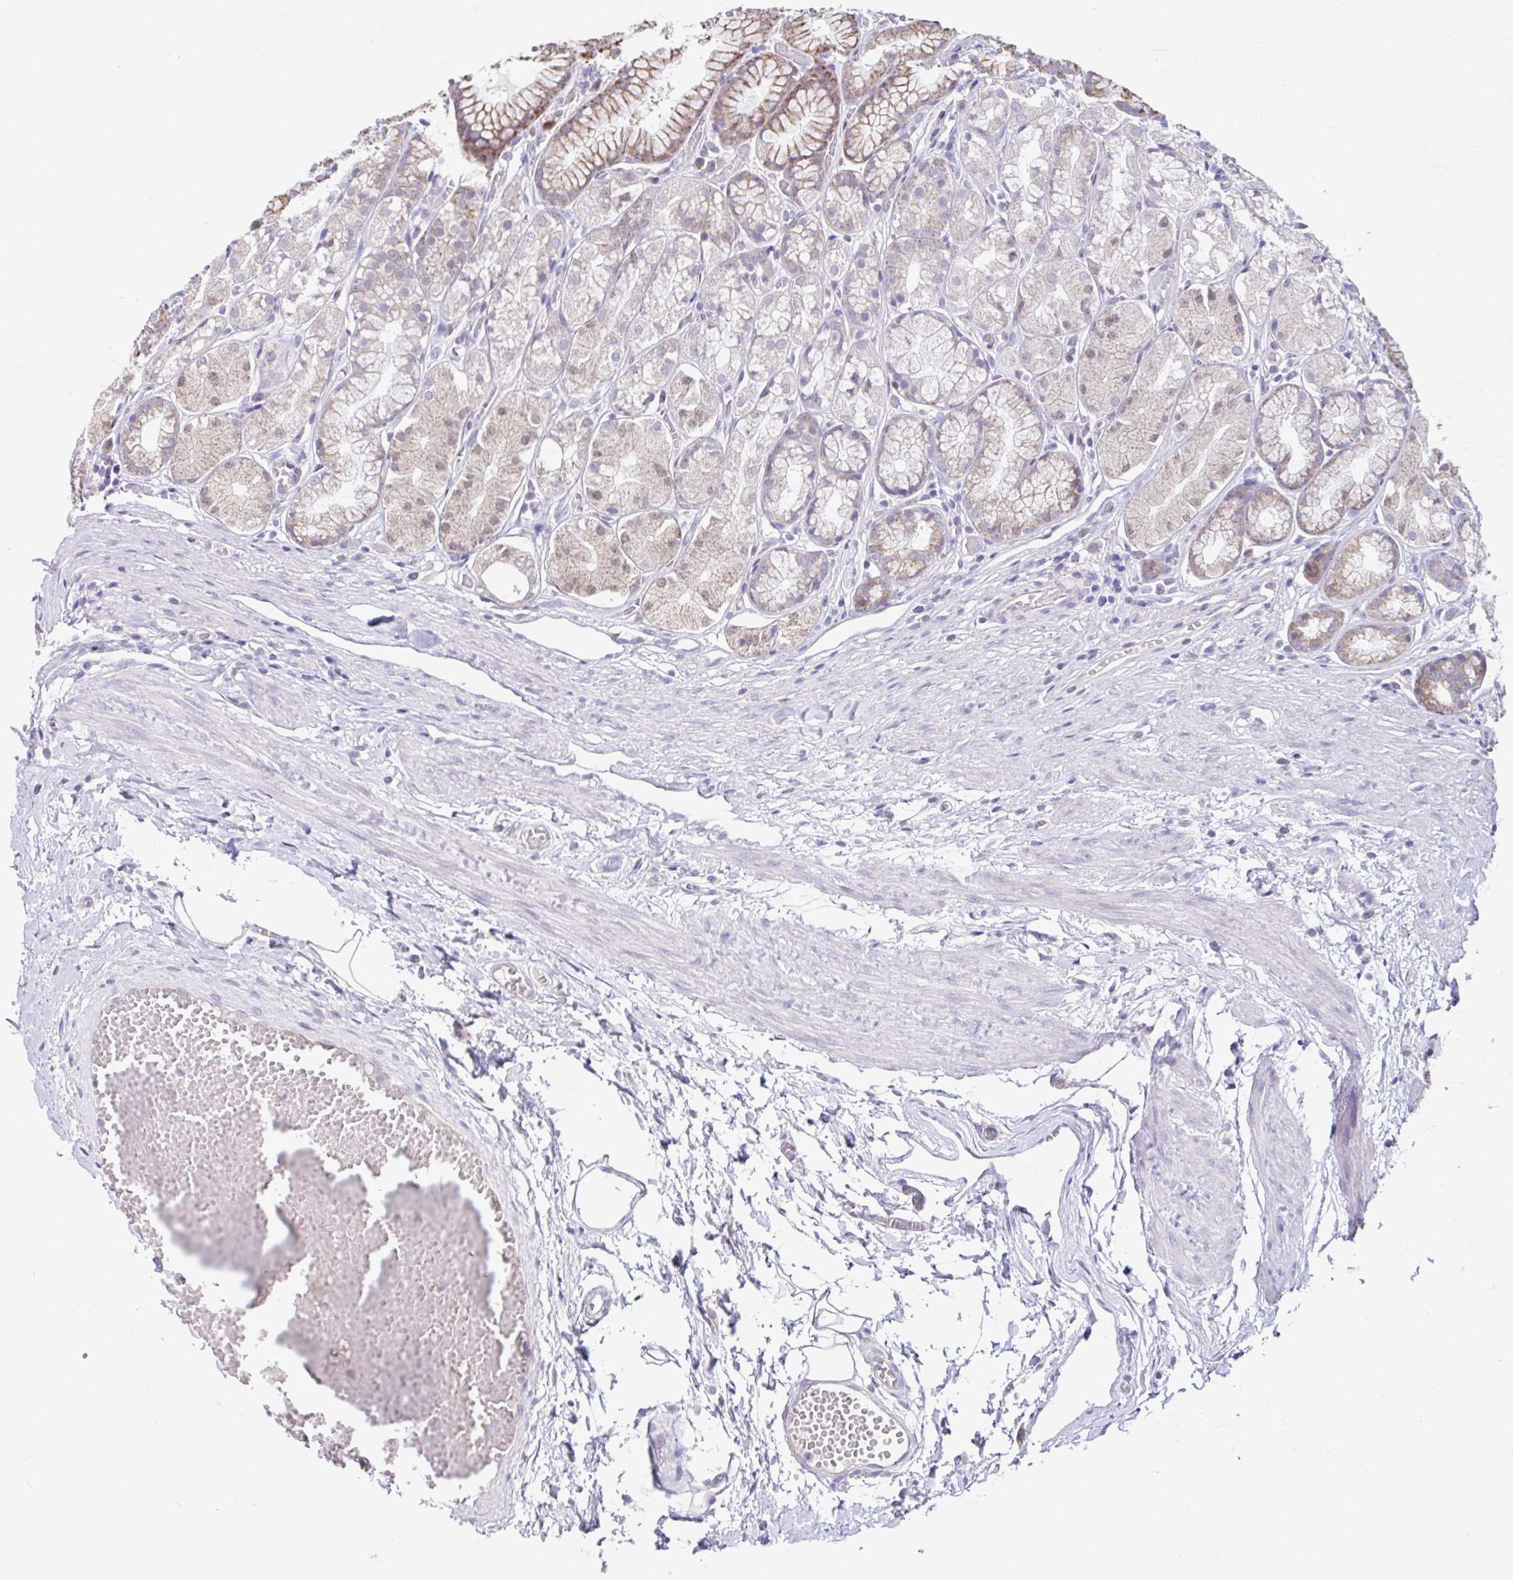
{"staining": {"intensity": "weak", "quantity": "25%-75%", "location": "cytoplasmic/membranous"}, "tissue": "stomach", "cell_type": "Glandular cells", "image_type": "normal", "snomed": [{"axis": "morphology", "description": "Normal tissue, NOS"}, {"axis": "topography", "description": "Smooth muscle"}, {"axis": "topography", "description": "Stomach"}], "caption": "Stomach stained with immunohistochemistry (IHC) reveals weak cytoplasmic/membranous expression in about 25%-75% of glandular cells. The staining was performed using DAB, with brown indicating positive protein expression. Nuclei are stained blue with hematoxylin.", "gene": "NT5C1B", "patient": {"sex": "male", "age": 70}}